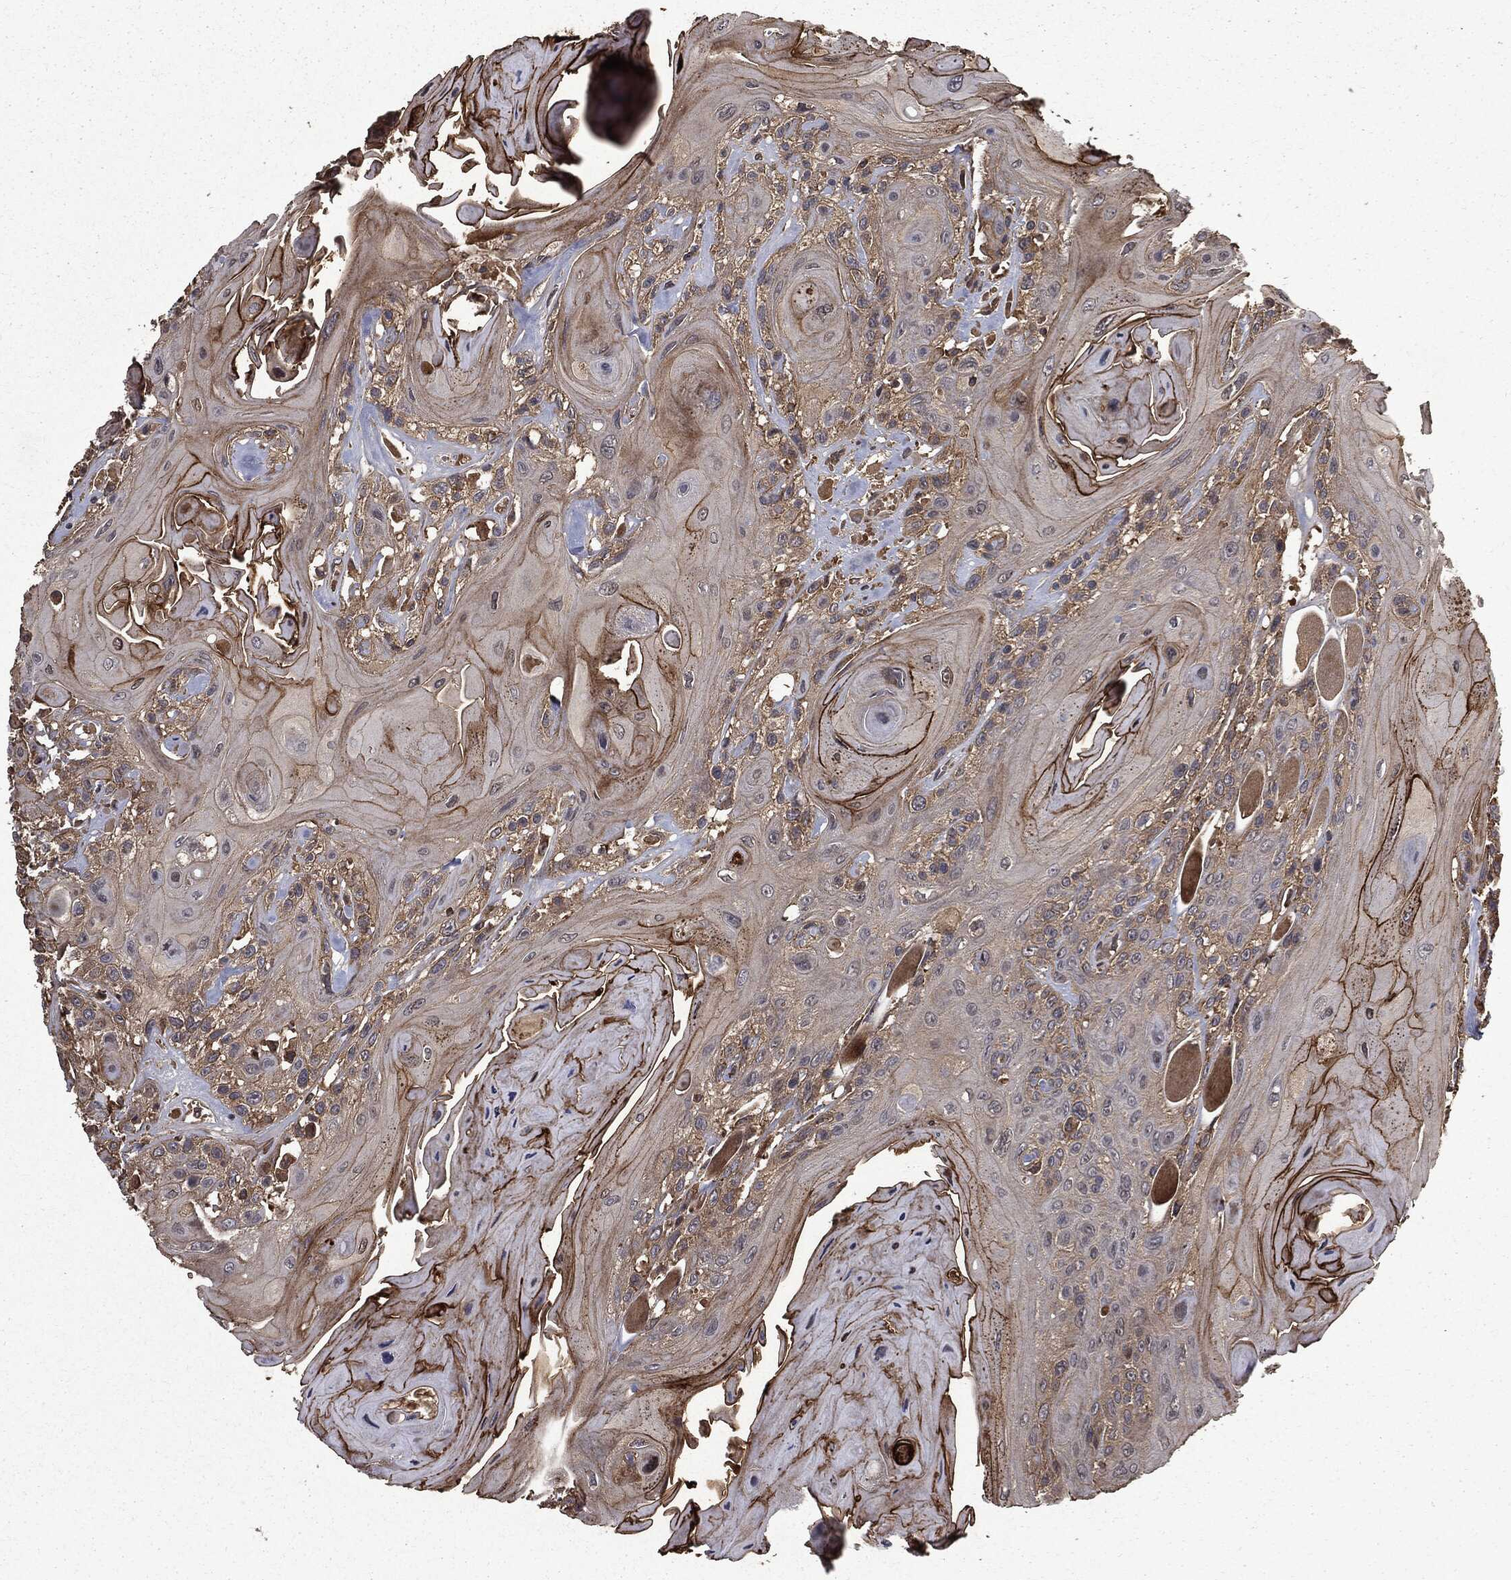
{"staining": {"intensity": "strong", "quantity": "<25%", "location": "cytoplasmic/membranous"}, "tissue": "head and neck cancer", "cell_type": "Tumor cells", "image_type": "cancer", "snomed": [{"axis": "morphology", "description": "Squamous cell carcinoma, NOS"}, {"axis": "topography", "description": "Head-Neck"}], "caption": "Brown immunohistochemical staining in head and neck cancer (squamous cell carcinoma) exhibits strong cytoplasmic/membranous positivity in approximately <25% of tumor cells.", "gene": "HTT", "patient": {"sex": "female", "age": 59}}